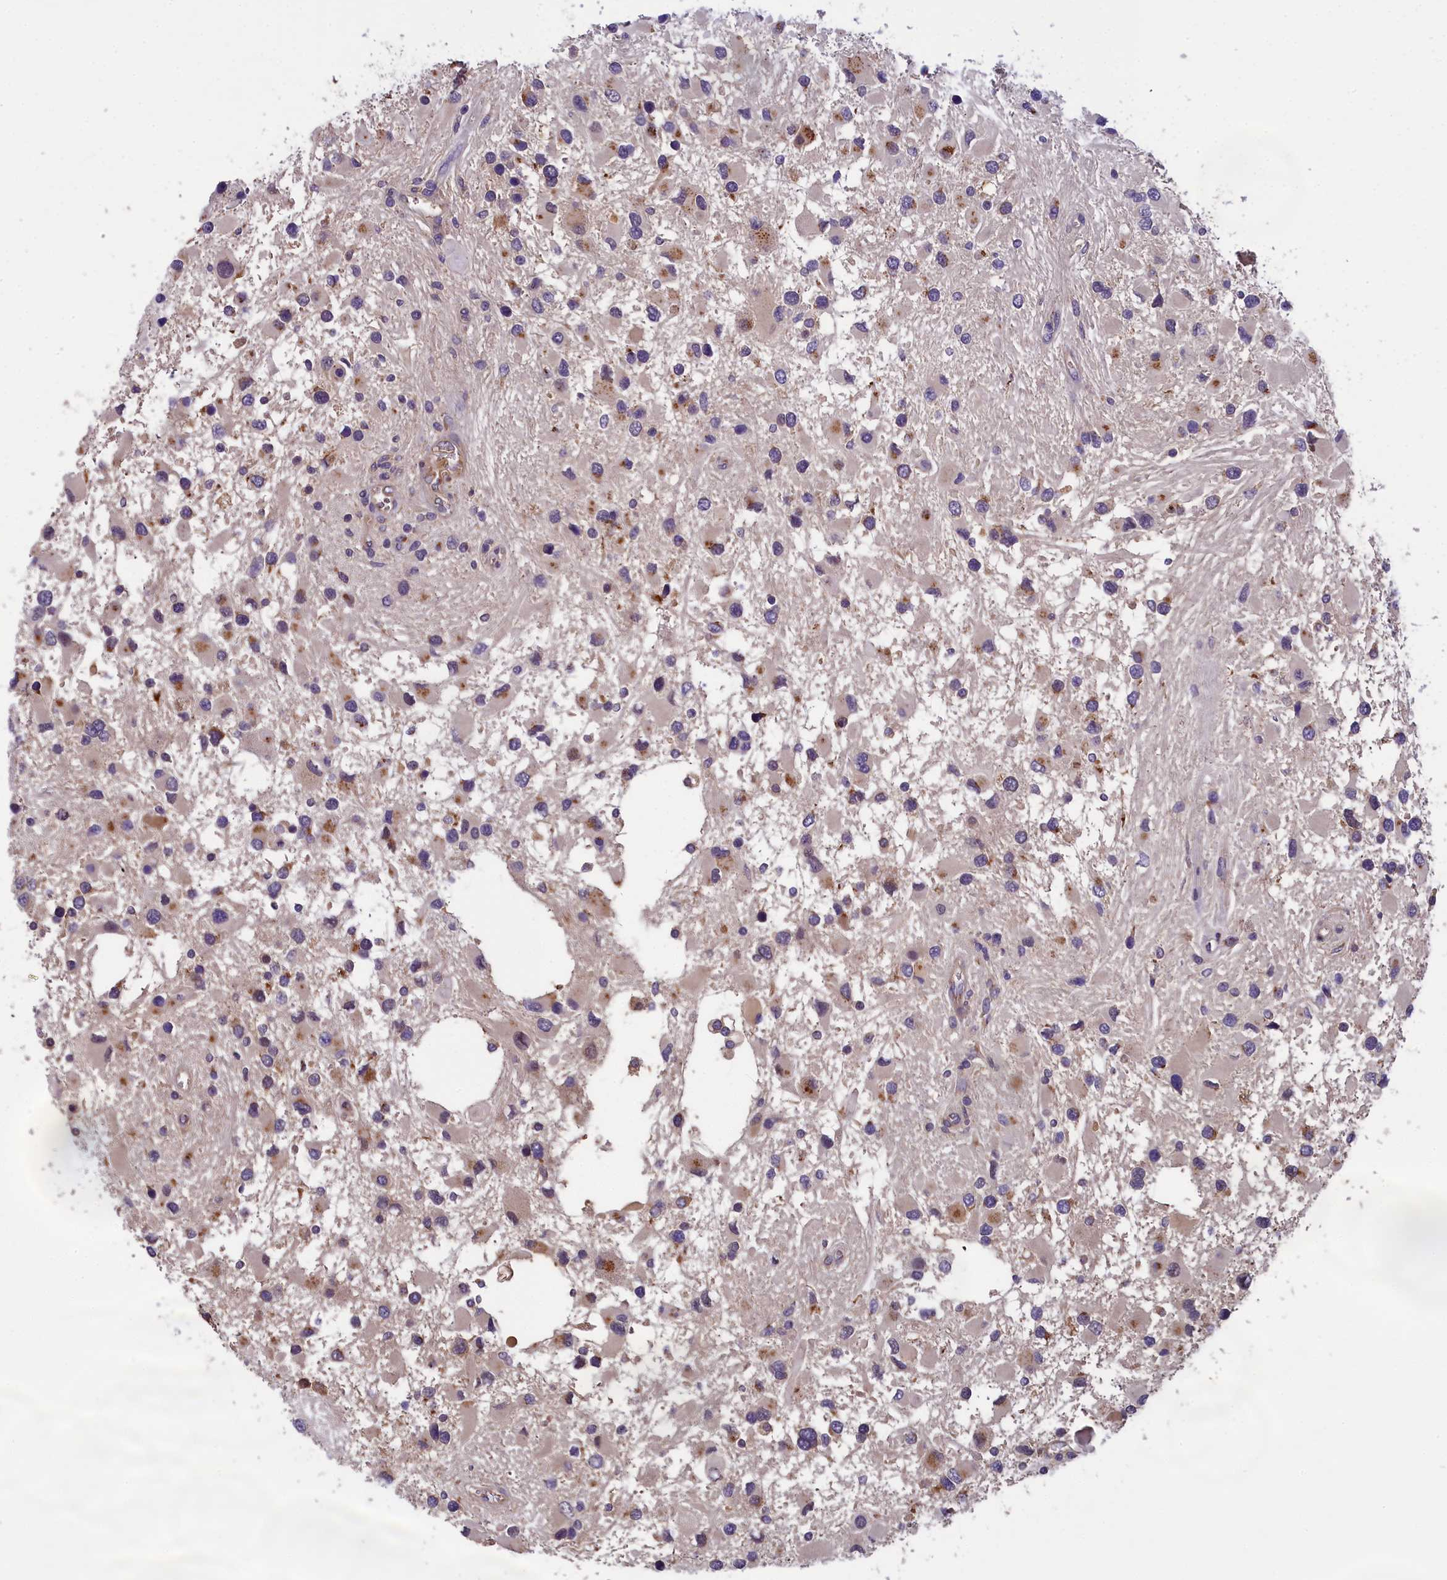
{"staining": {"intensity": "moderate", "quantity": "<25%", "location": "cytoplasmic/membranous"}, "tissue": "glioma", "cell_type": "Tumor cells", "image_type": "cancer", "snomed": [{"axis": "morphology", "description": "Glioma, malignant, High grade"}, {"axis": "topography", "description": "Brain"}], "caption": "Immunohistochemistry (IHC) image of neoplastic tissue: human glioma stained using immunohistochemistry reveals low levels of moderate protein expression localized specifically in the cytoplasmic/membranous of tumor cells, appearing as a cytoplasmic/membranous brown color.", "gene": "ABCC8", "patient": {"sex": "male", "age": 53}}